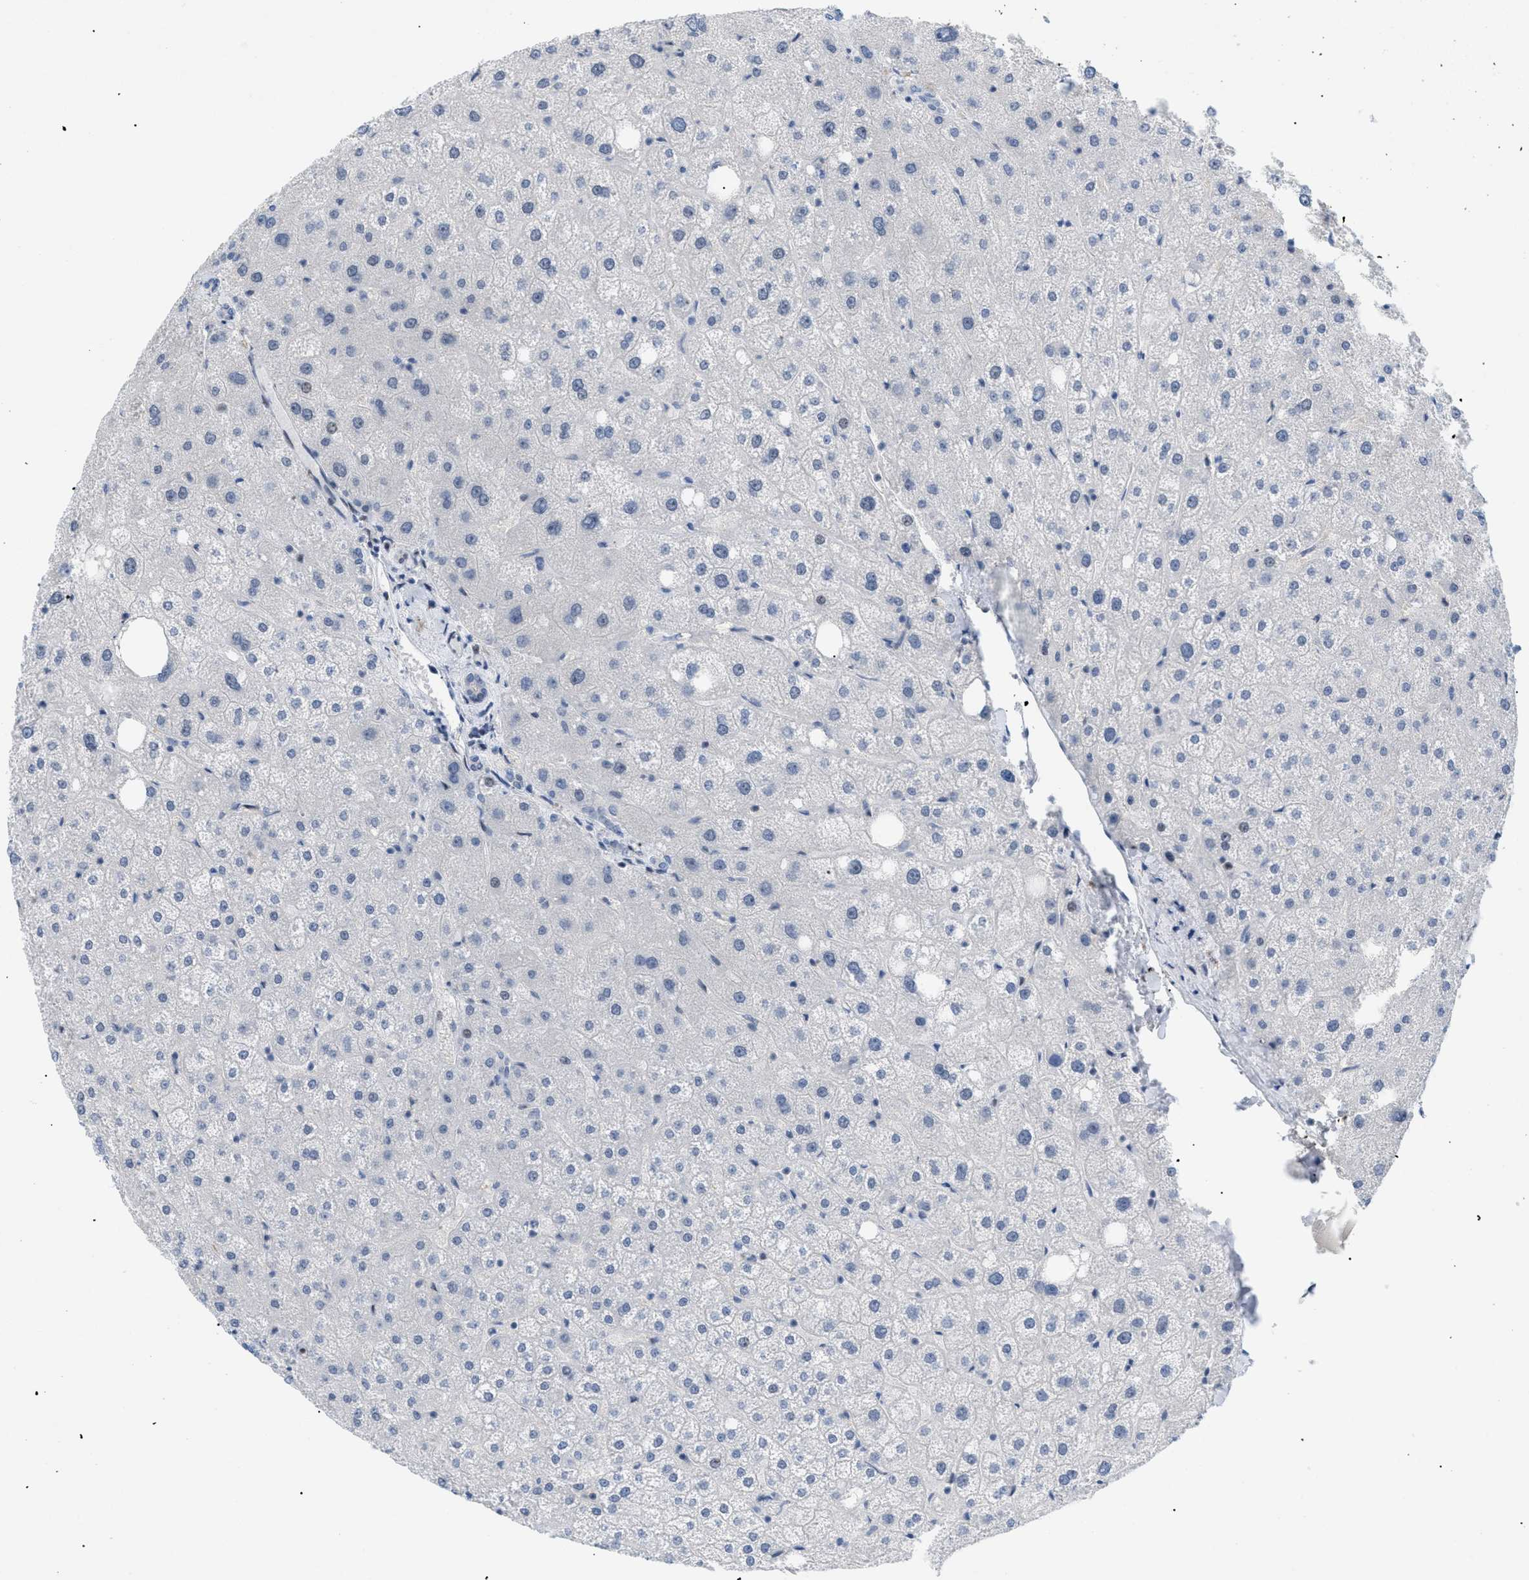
{"staining": {"intensity": "negative", "quantity": "none", "location": "none"}, "tissue": "liver", "cell_type": "Cholangiocytes", "image_type": "normal", "snomed": [{"axis": "morphology", "description": "Normal tissue, NOS"}, {"axis": "topography", "description": "Liver"}], "caption": "Immunohistochemistry (IHC) photomicrograph of benign human liver stained for a protein (brown), which reveals no expression in cholangiocytes. (DAB IHC visualized using brightfield microscopy, high magnification).", "gene": "MED1", "patient": {"sex": "male", "age": 73}}